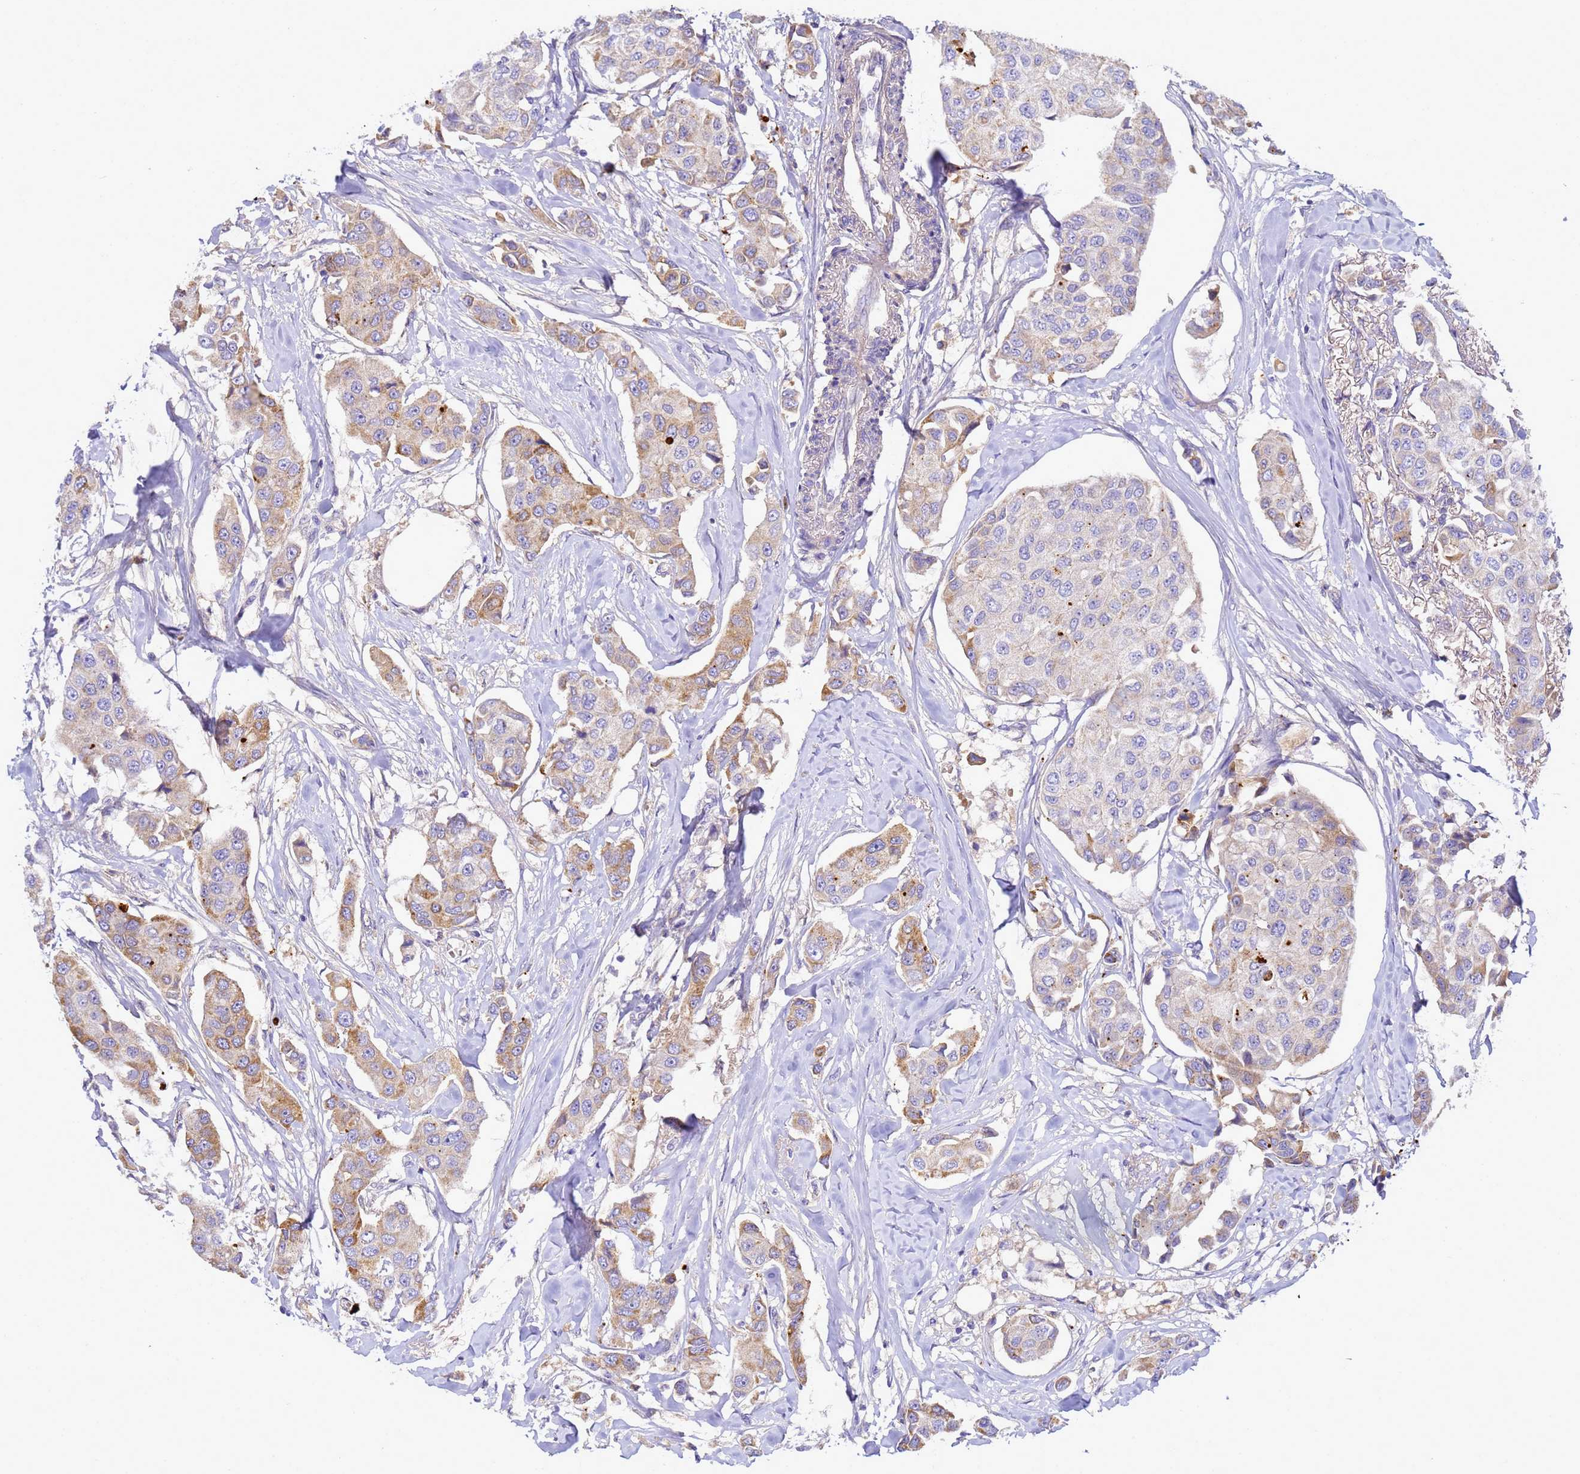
{"staining": {"intensity": "moderate", "quantity": "<25%", "location": "cytoplasmic/membranous"}, "tissue": "breast cancer", "cell_type": "Tumor cells", "image_type": "cancer", "snomed": [{"axis": "morphology", "description": "Duct carcinoma"}, {"axis": "topography", "description": "Breast"}], "caption": "This photomicrograph demonstrates breast cancer stained with immunohistochemistry (IHC) to label a protein in brown. The cytoplasmic/membranous of tumor cells show moderate positivity for the protein. Nuclei are counter-stained blue.", "gene": "TBCD", "patient": {"sex": "female", "age": 80}}